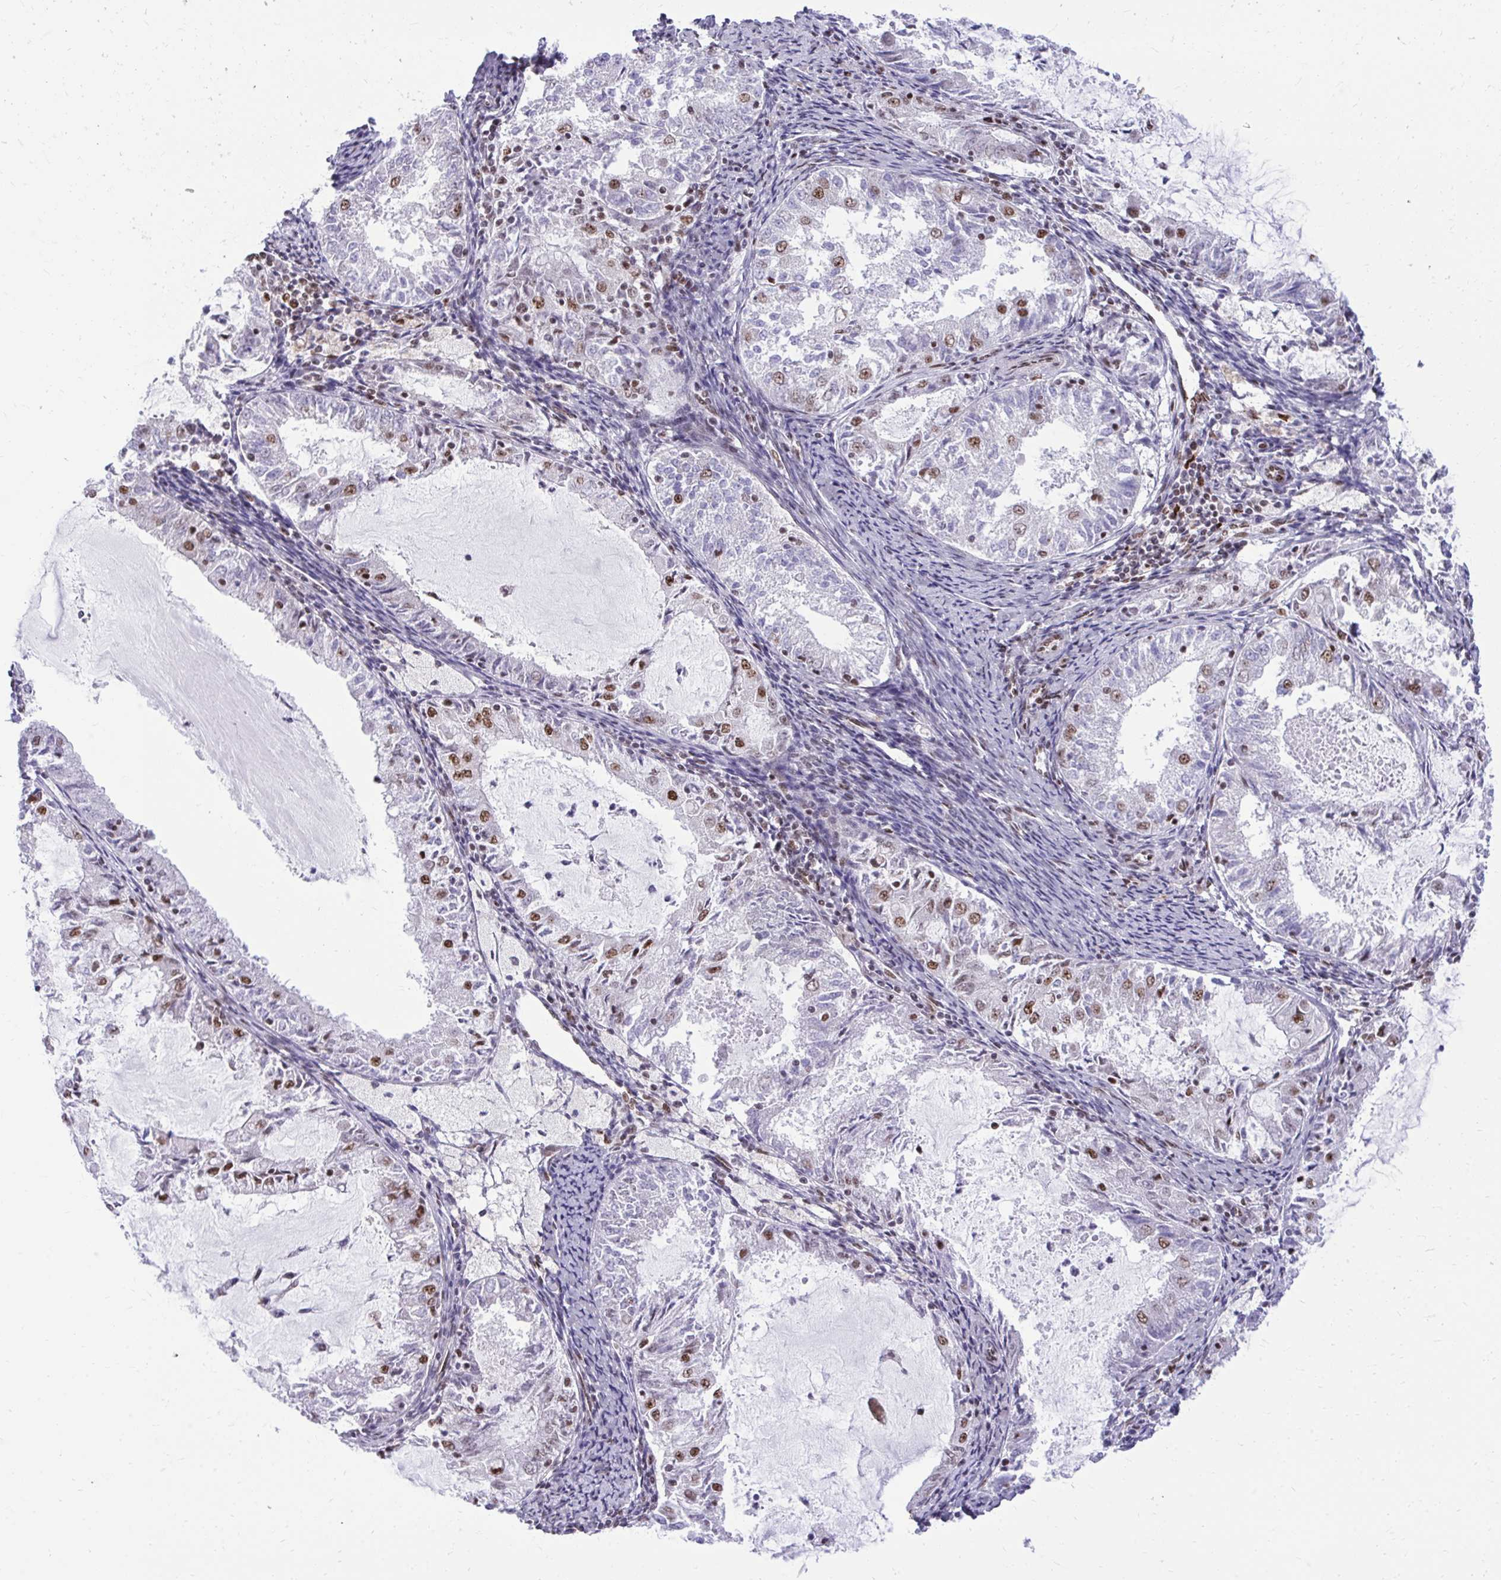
{"staining": {"intensity": "moderate", "quantity": "<25%", "location": "nuclear"}, "tissue": "endometrial cancer", "cell_type": "Tumor cells", "image_type": "cancer", "snomed": [{"axis": "morphology", "description": "Adenocarcinoma, NOS"}, {"axis": "topography", "description": "Endometrium"}], "caption": "Immunohistochemical staining of human endometrial cancer reveals low levels of moderate nuclear expression in approximately <25% of tumor cells.", "gene": "CDYL", "patient": {"sex": "female", "age": 57}}